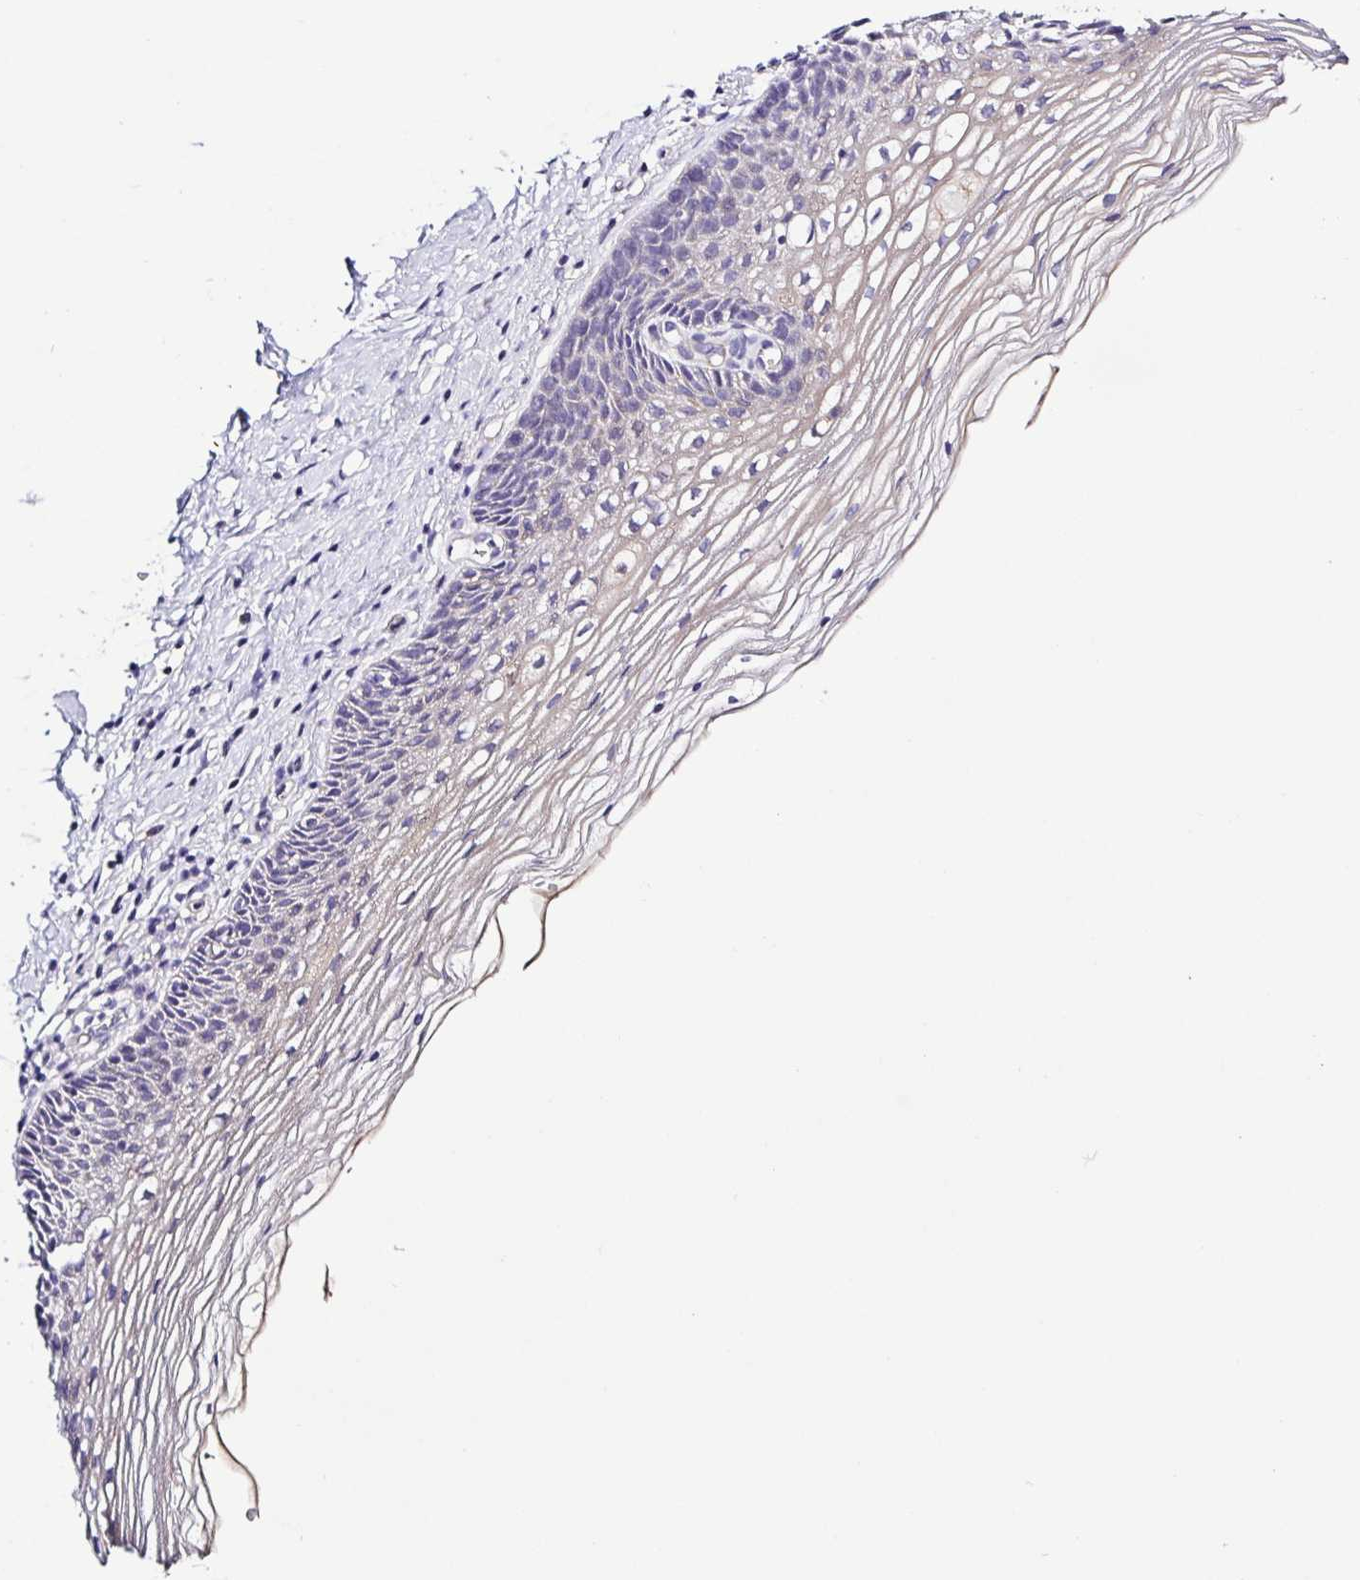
{"staining": {"intensity": "weak", "quantity": "<25%", "location": "cytoplasmic/membranous"}, "tissue": "cervix", "cell_type": "Glandular cells", "image_type": "normal", "snomed": [{"axis": "morphology", "description": "Normal tissue, NOS"}, {"axis": "topography", "description": "Cervix"}], "caption": "This is an IHC micrograph of unremarkable human cervix. There is no positivity in glandular cells.", "gene": "GABBR2", "patient": {"sex": "female", "age": 34}}